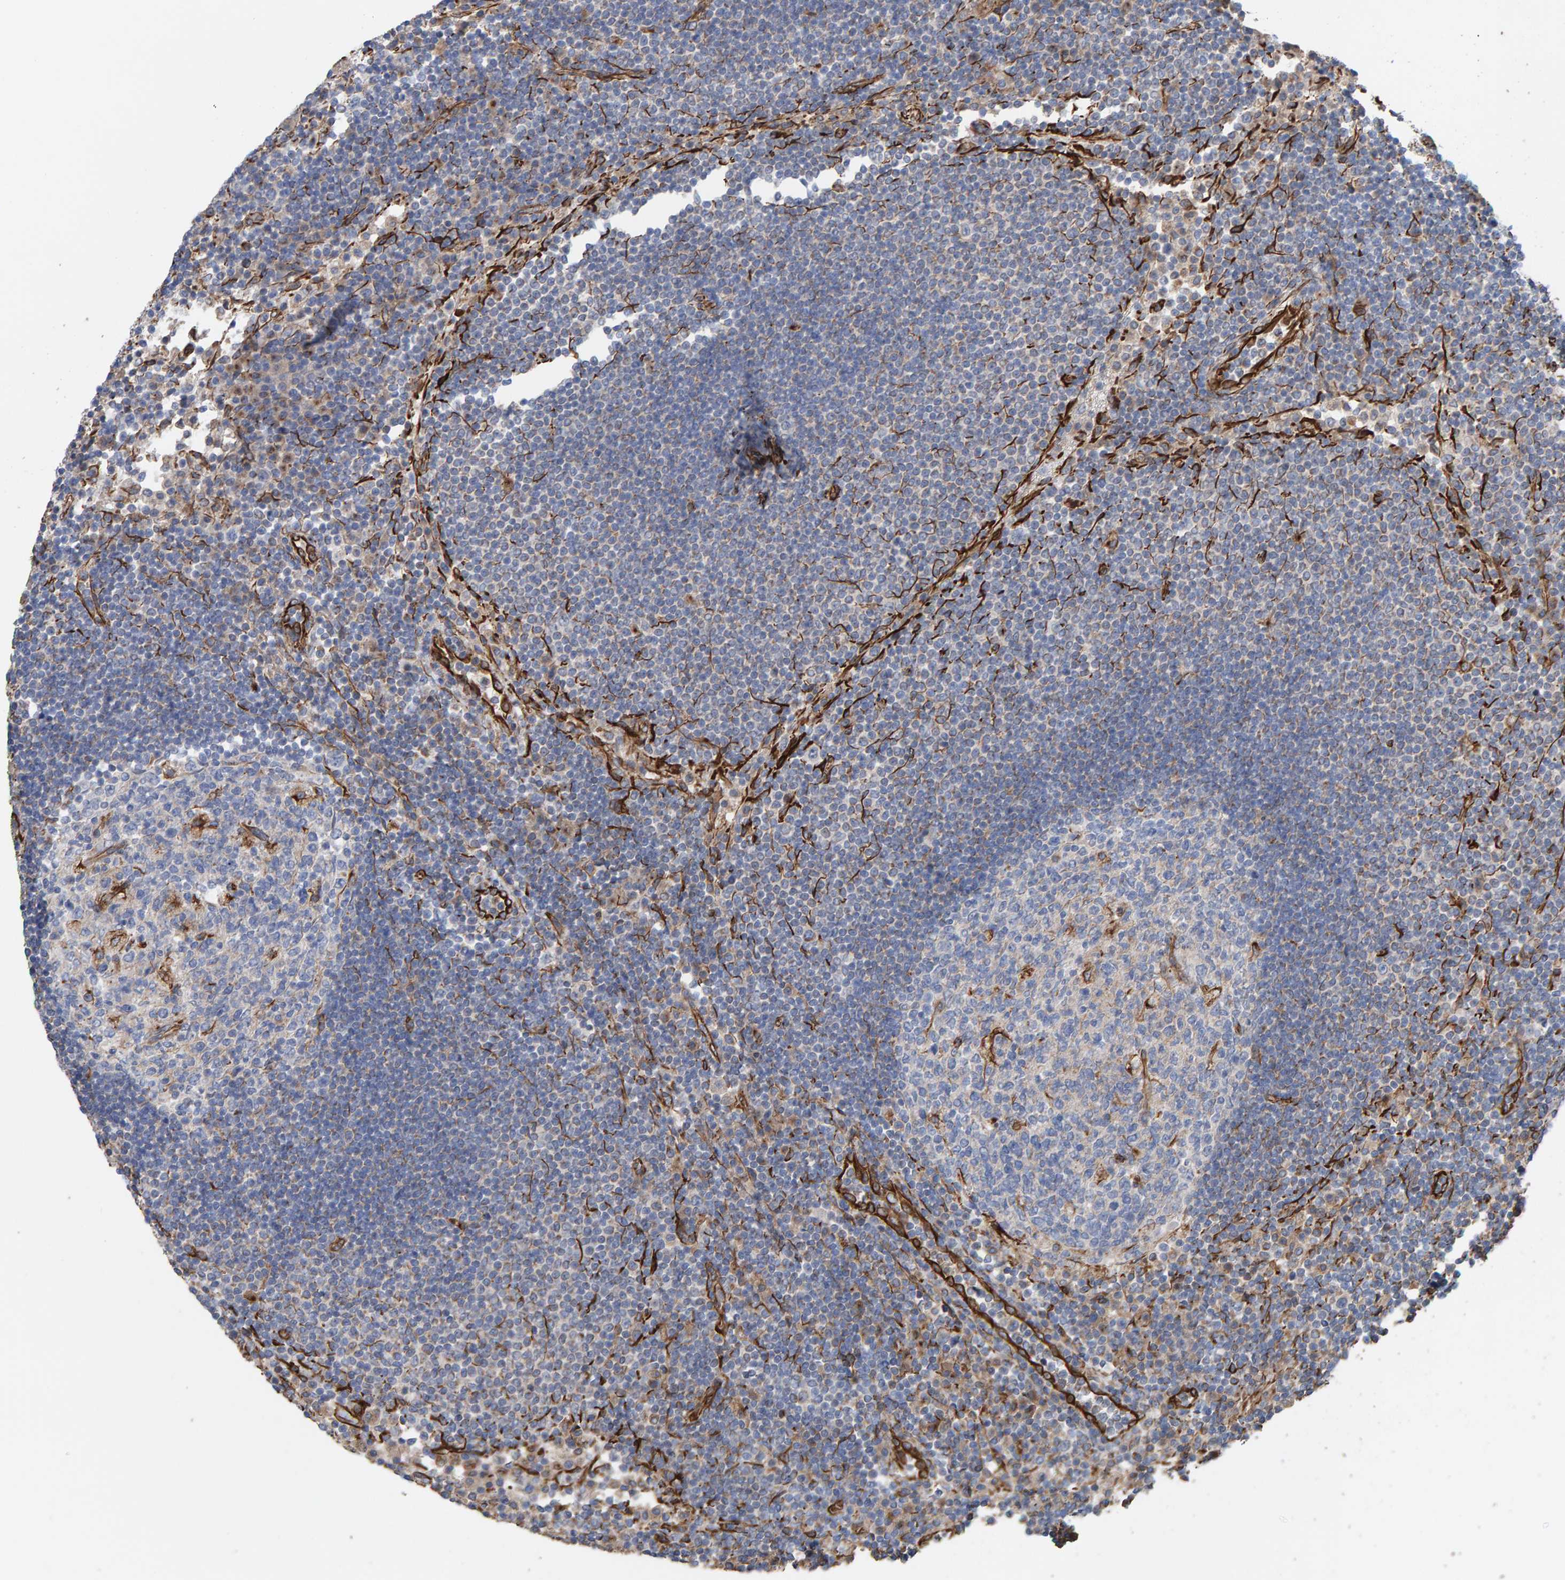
{"staining": {"intensity": "moderate", "quantity": "<25%", "location": "cytoplasmic/membranous"}, "tissue": "lymph node", "cell_type": "Germinal center cells", "image_type": "normal", "snomed": [{"axis": "morphology", "description": "Normal tissue, NOS"}, {"axis": "topography", "description": "Lymph node"}], "caption": "This photomicrograph shows unremarkable lymph node stained with immunohistochemistry to label a protein in brown. The cytoplasmic/membranous of germinal center cells show moderate positivity for the protein. Nuclei are counter-stained blue.", "gene": "ZNF347", "patient": {"sex": "female", "age": 53}}